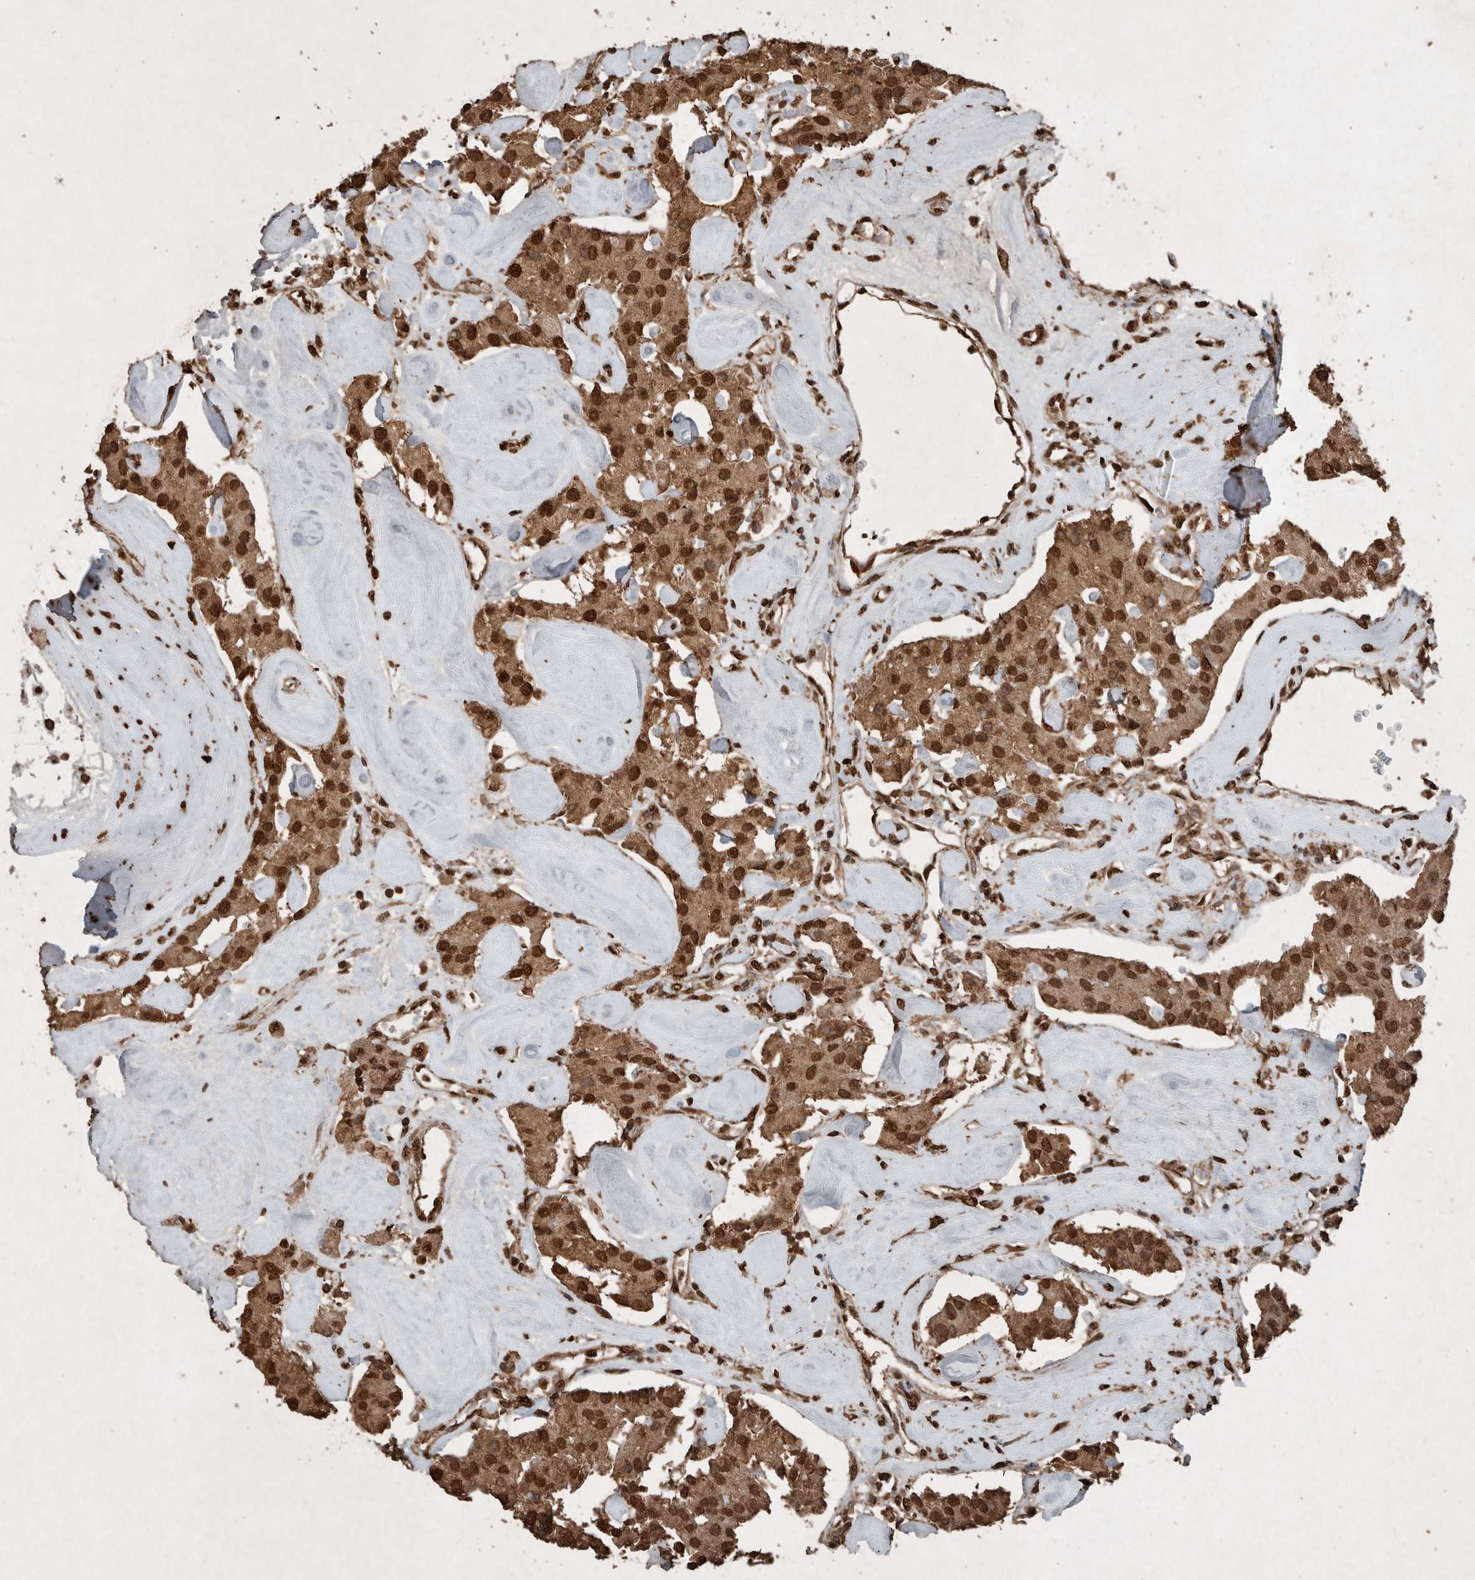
{"staining": {"intensity": "strong", "quantity": ">75%", "location": "cytoplasmic/membranous,nuclear"}, "tissue": "carcinoid", "cell_type": "Tumor cells", "image_type": "cancer", "snomed": [{"axis": "morphology", "description": "Carcinoid, malignant, NOS"}, {"axis": "topography", "description": "Pancreas"}], "caption": "Carcinoid (malignant) stained with a protein marker shows strong staining in tumor cells.", "gene": "FSTL3", "patient": {"sex": "male", "age": 41}}